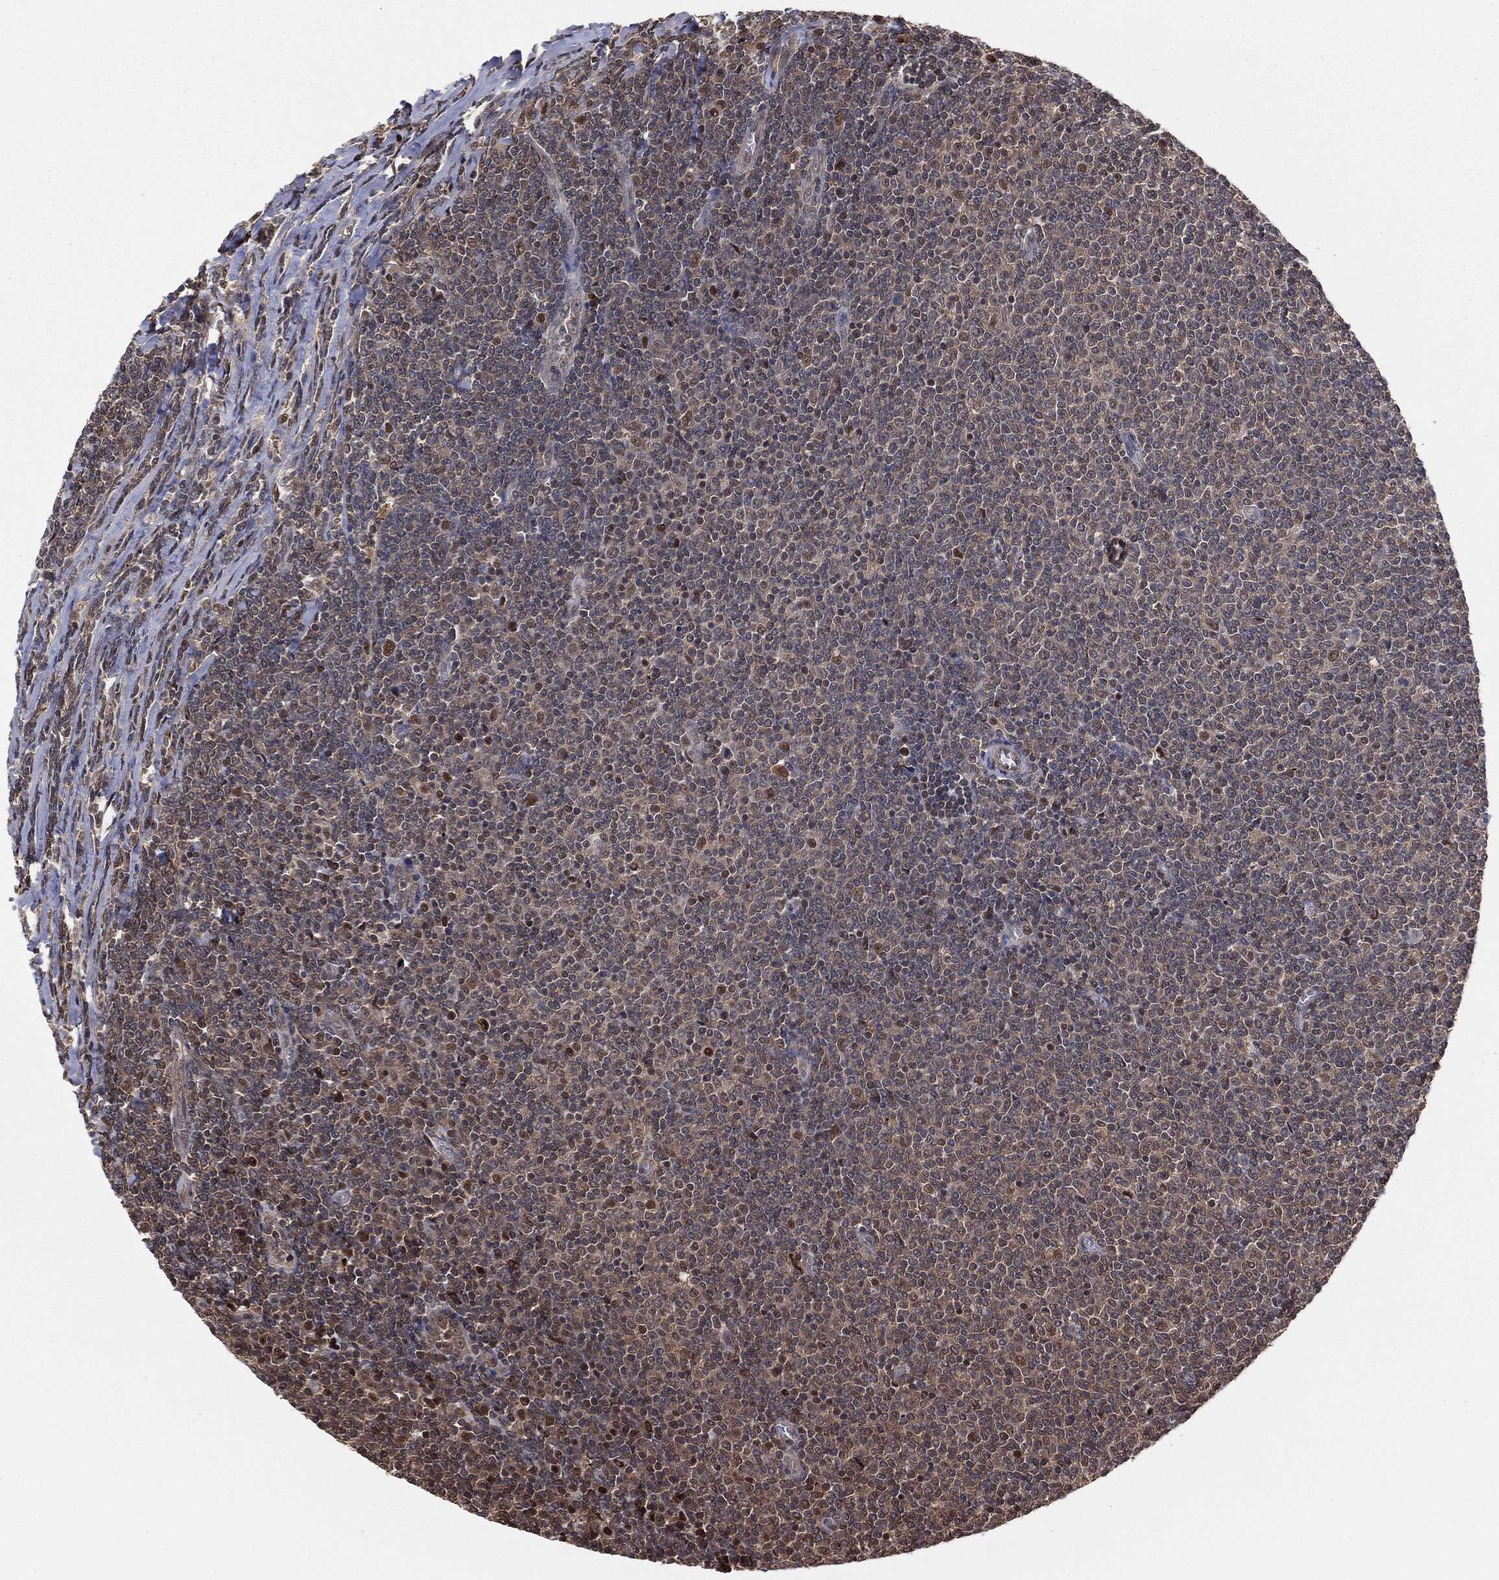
{"staining": {"intensity": "moderate", "quantity": "<25%", "location": "cytoplasmic/membranous,nuclear"}, "tissue": "lymphoma", "cell_type": "Tumor cells", "image_type": "cancer", "snomed": [{"axis": "morphology", "description": "Malignant lymphoma, non-Hodgkin's type, Low grade"}, {"axis": "topography", "description": "Lymph node"}], "caption": "Immunohistochemical staining of human lymphoma displays low levels of moderate cytoplasmic/membranous and nuclear expression in about <25% of tumor cells.", "gene": "ICOSLG", "patient": {"sex": "male", "age": 52}}